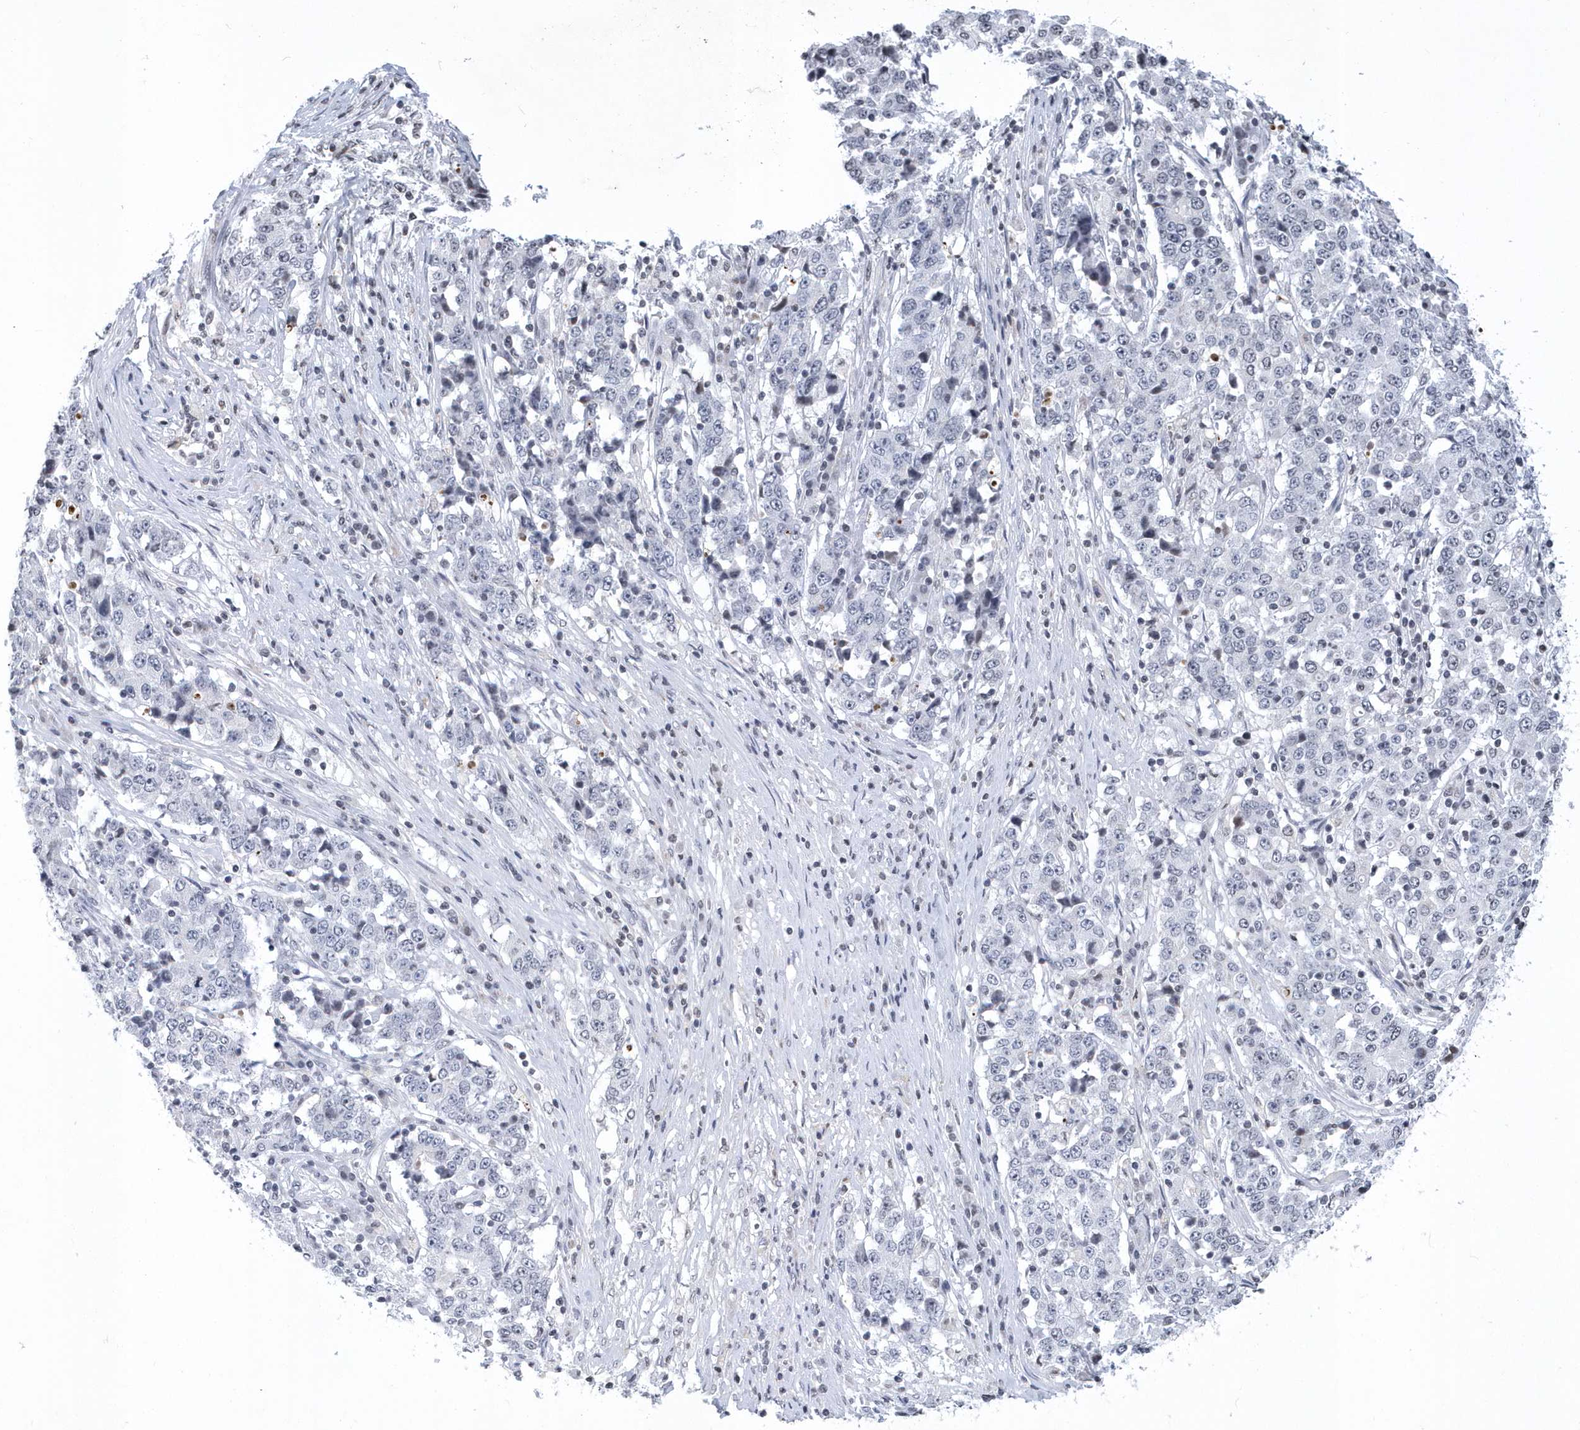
{"staining": {"intensity": "negative", "quantity": "none", "location": "none"}, "tissue": "stomach cancer", "cell_type": "Tumor cells", "image_type": "cancer", "snomed": [{"axis": "morphology", "description": "Adenocarcinoma, NOS"}, {"axis": "topography", "description": "Stomach"}], "caption": "Protein analysis of stomach cancer displays no significant expression in tumor cells. The staining is performed using DAB brown chromogen with nuclei counter-stained in using hematoxylin.", "gene": "VWA5B2", "patient": {"sex": "male", "age": 59}}